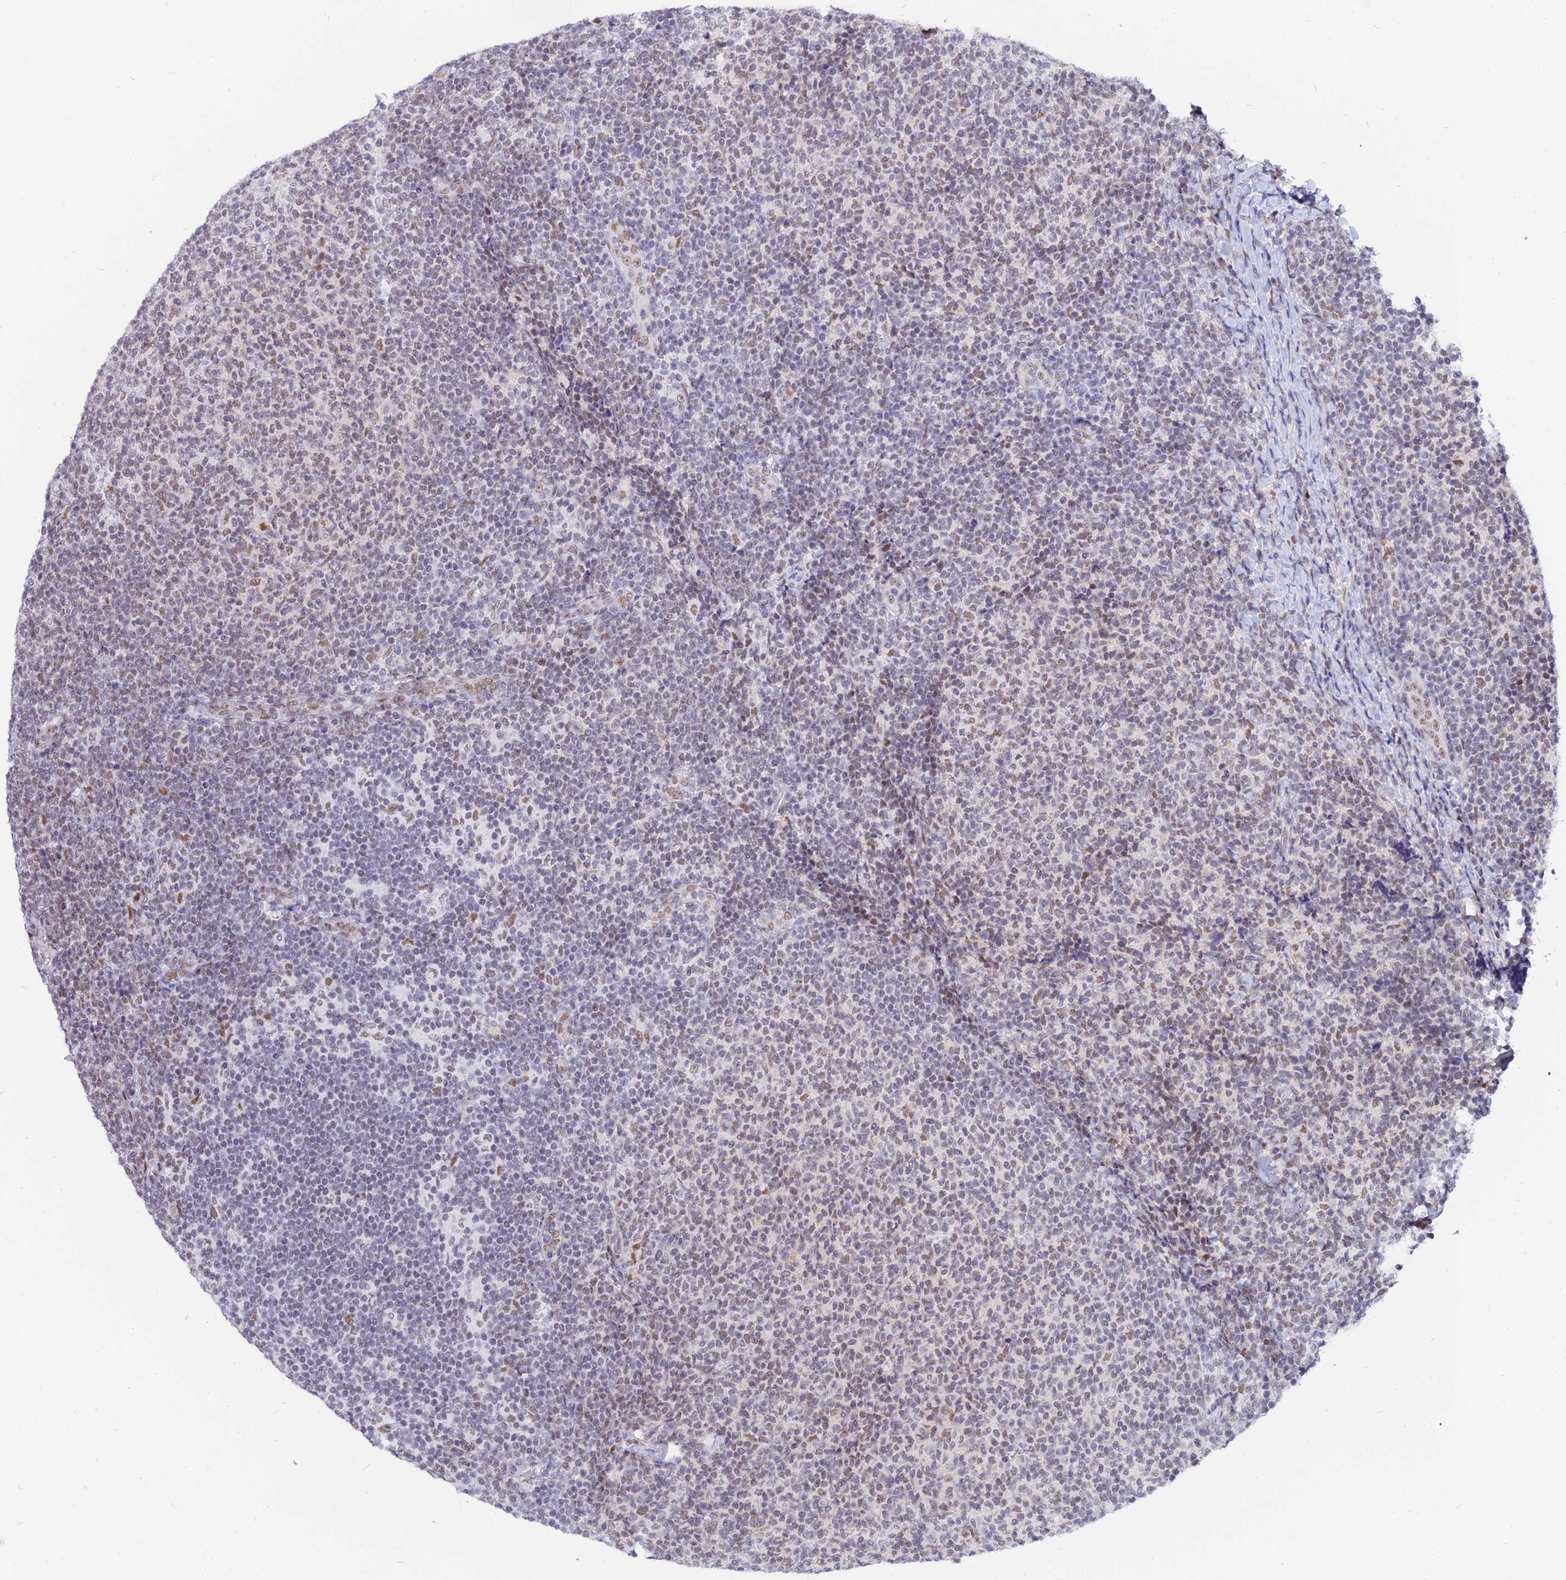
{"staining": {"intensity": "weak", "quantity": "25%-75%", "location": "nuclear"}, "tissue": "lymphoma", "cell_type": "Tumor cells", "image_type": "cancer", "snomed": [{"axis": "morphology", "description": "Malignant lymphoma, non-Hodgkin's type, Low grade"}, {"axis": "topography", "description": "Lymph node"}], "caption": "Lymphoma tissue shows weak nuclear expression in approximately 25%-75% of tumor cells, visualized by immunohistochemistry.", "gene": "DPY30", "patient": {"sex": "male", "age": 66}}